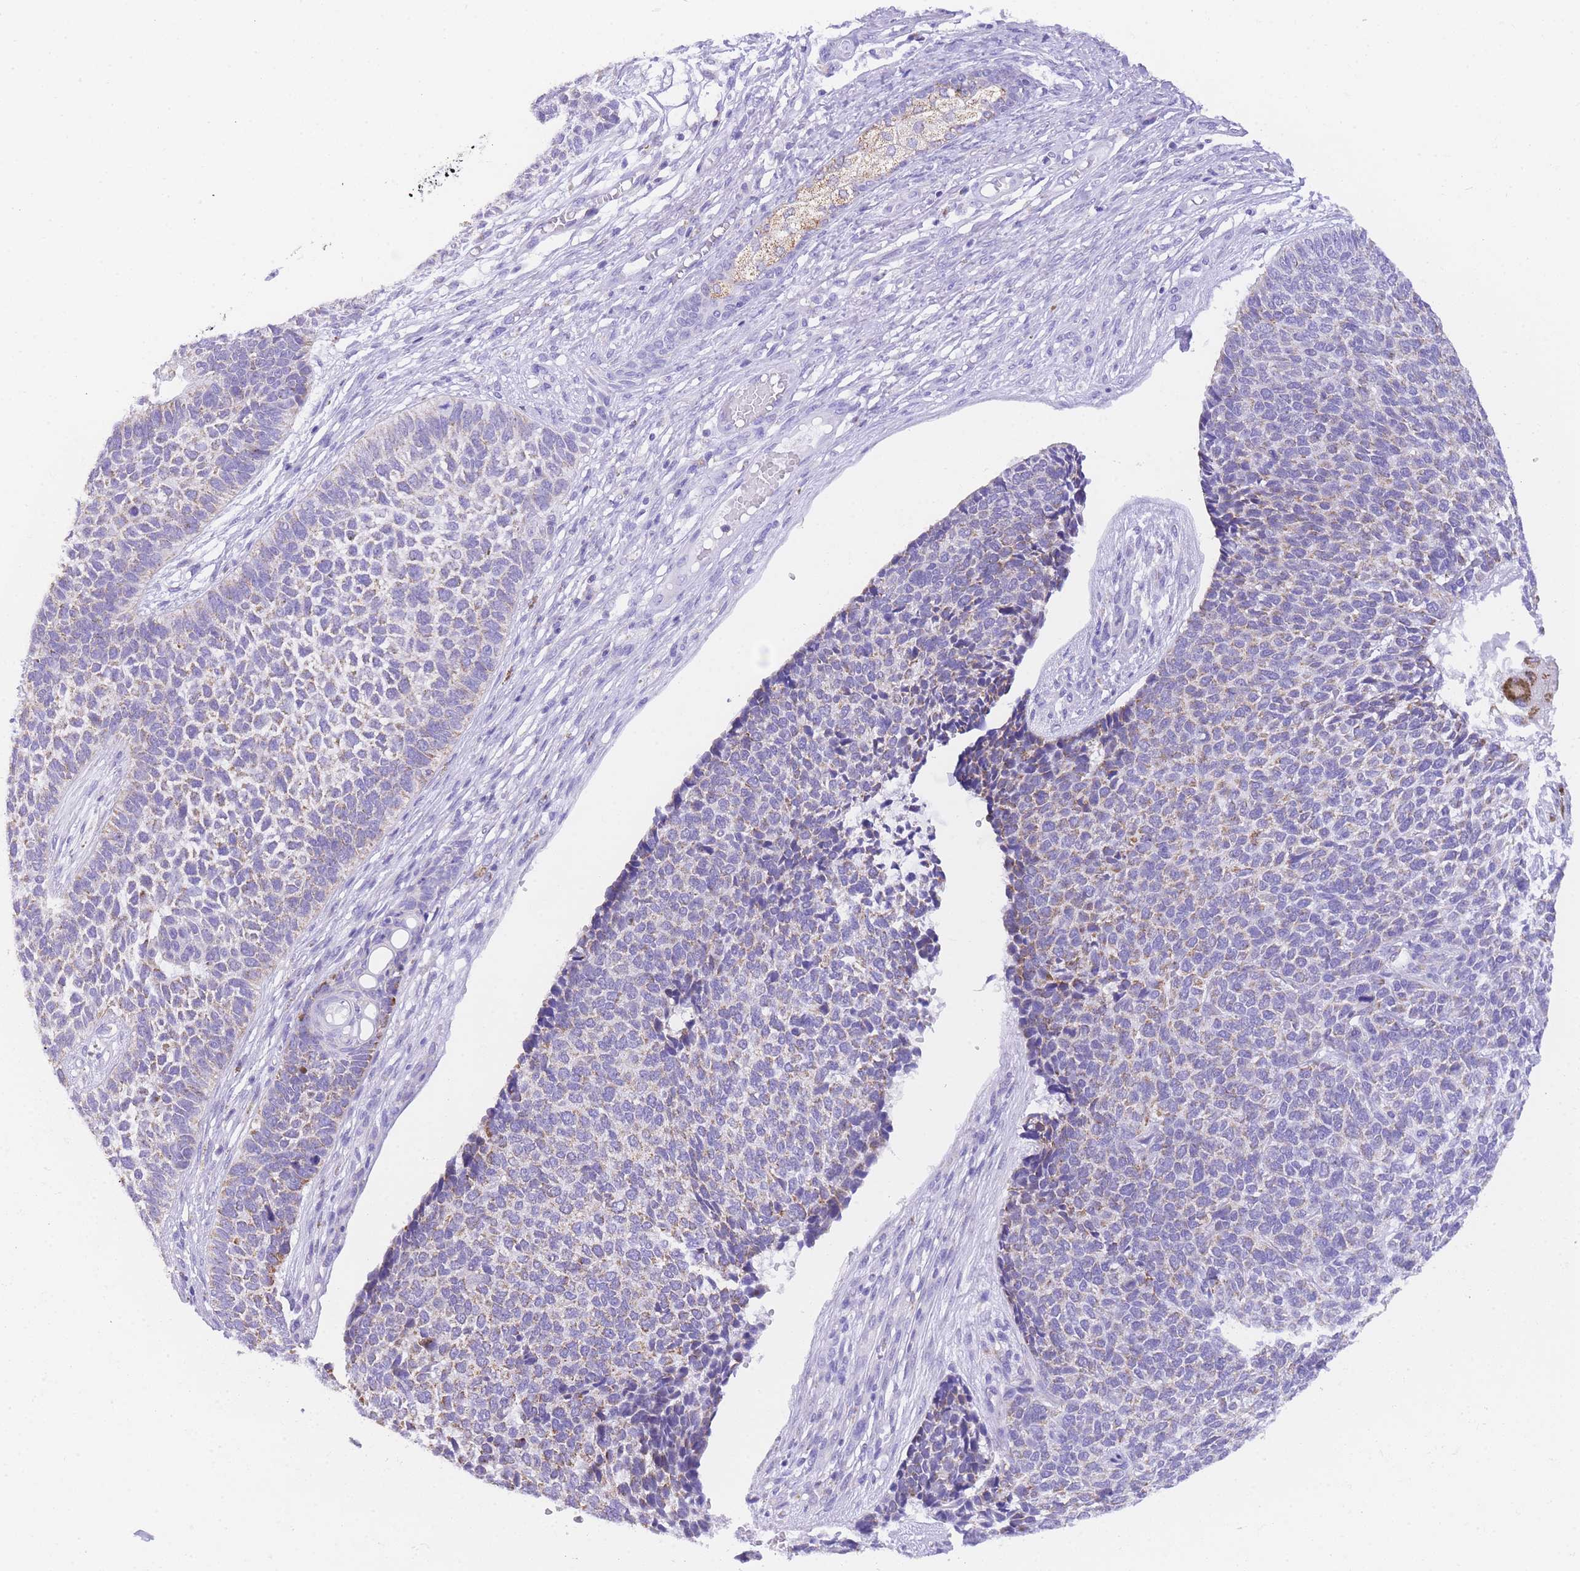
{"staining": {"intensity": "weak", "quantity": "25%-75%", "location": "cytoplasmic/membranous"}, "tissue": "skin cancer", "cell_type": "Tumor cells", "image_type": "cancer", "snomed": [{"axis": "morphology", "description": "Basal cell carcinoma"}, {"axis": "topography", "description": "Skin"}], "caption": "Protein positivity by immunohistochemistry exhibits weak cytoplasmic/membranous positivity in approximately 25%-75% of tumor cells in skin cancer (basal cell carcinoma). The staining is performed using DAB (3,3'-diaminobenzidine) brown chromogen to label protein expression. The nuclei are counter-stained blue using hematoxylin.", "gene": "NKD2", "patient": {"sex": "female", "age": 84}}